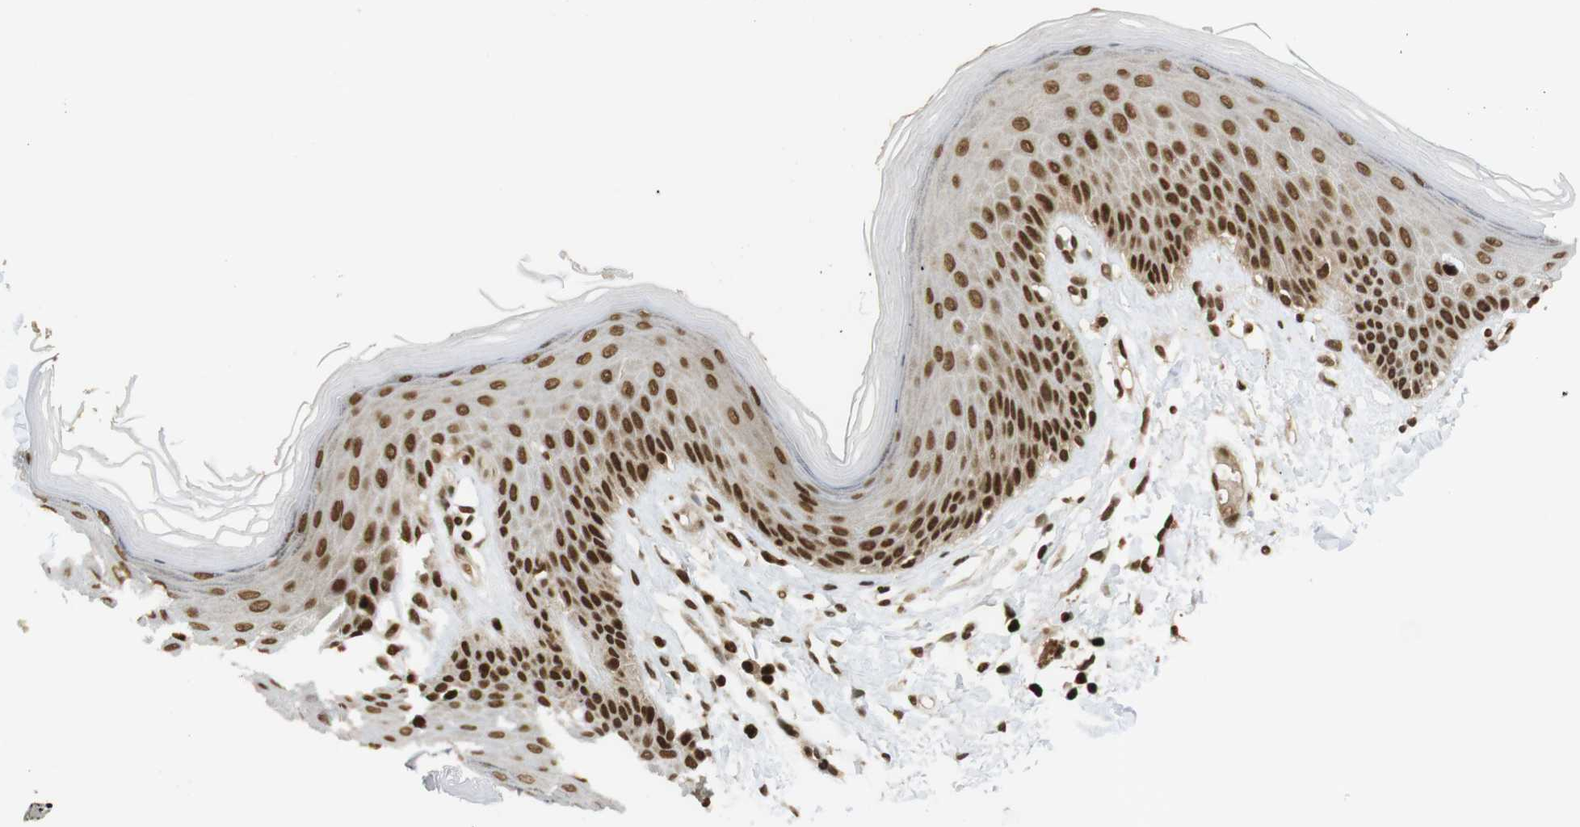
{"staining": {"intensity": "strong", "quantity": ">75%", "location": "nuclear"}, "tissue": "skin", "cell_type": "Epidermal cells", "image_type": "normal", "snomed": [{"axis": "morphology", "description": "Normal tissue, NOS"}, {"axis": "topography", "description": "Vulva"}], "caption": "Immunohistochemical staining of benign skin exhibits strong nuclear protein expression in approximately >75% of epidermal cells. The protein of interest is stained brown, and the nuclei are stained in blue (DAB (3,3'-diaminobenzidine) IHC with brightfield microscopy, high magnification).", "gene": "RUVBL2", "patient": {"sex": "female", "age": 73}}